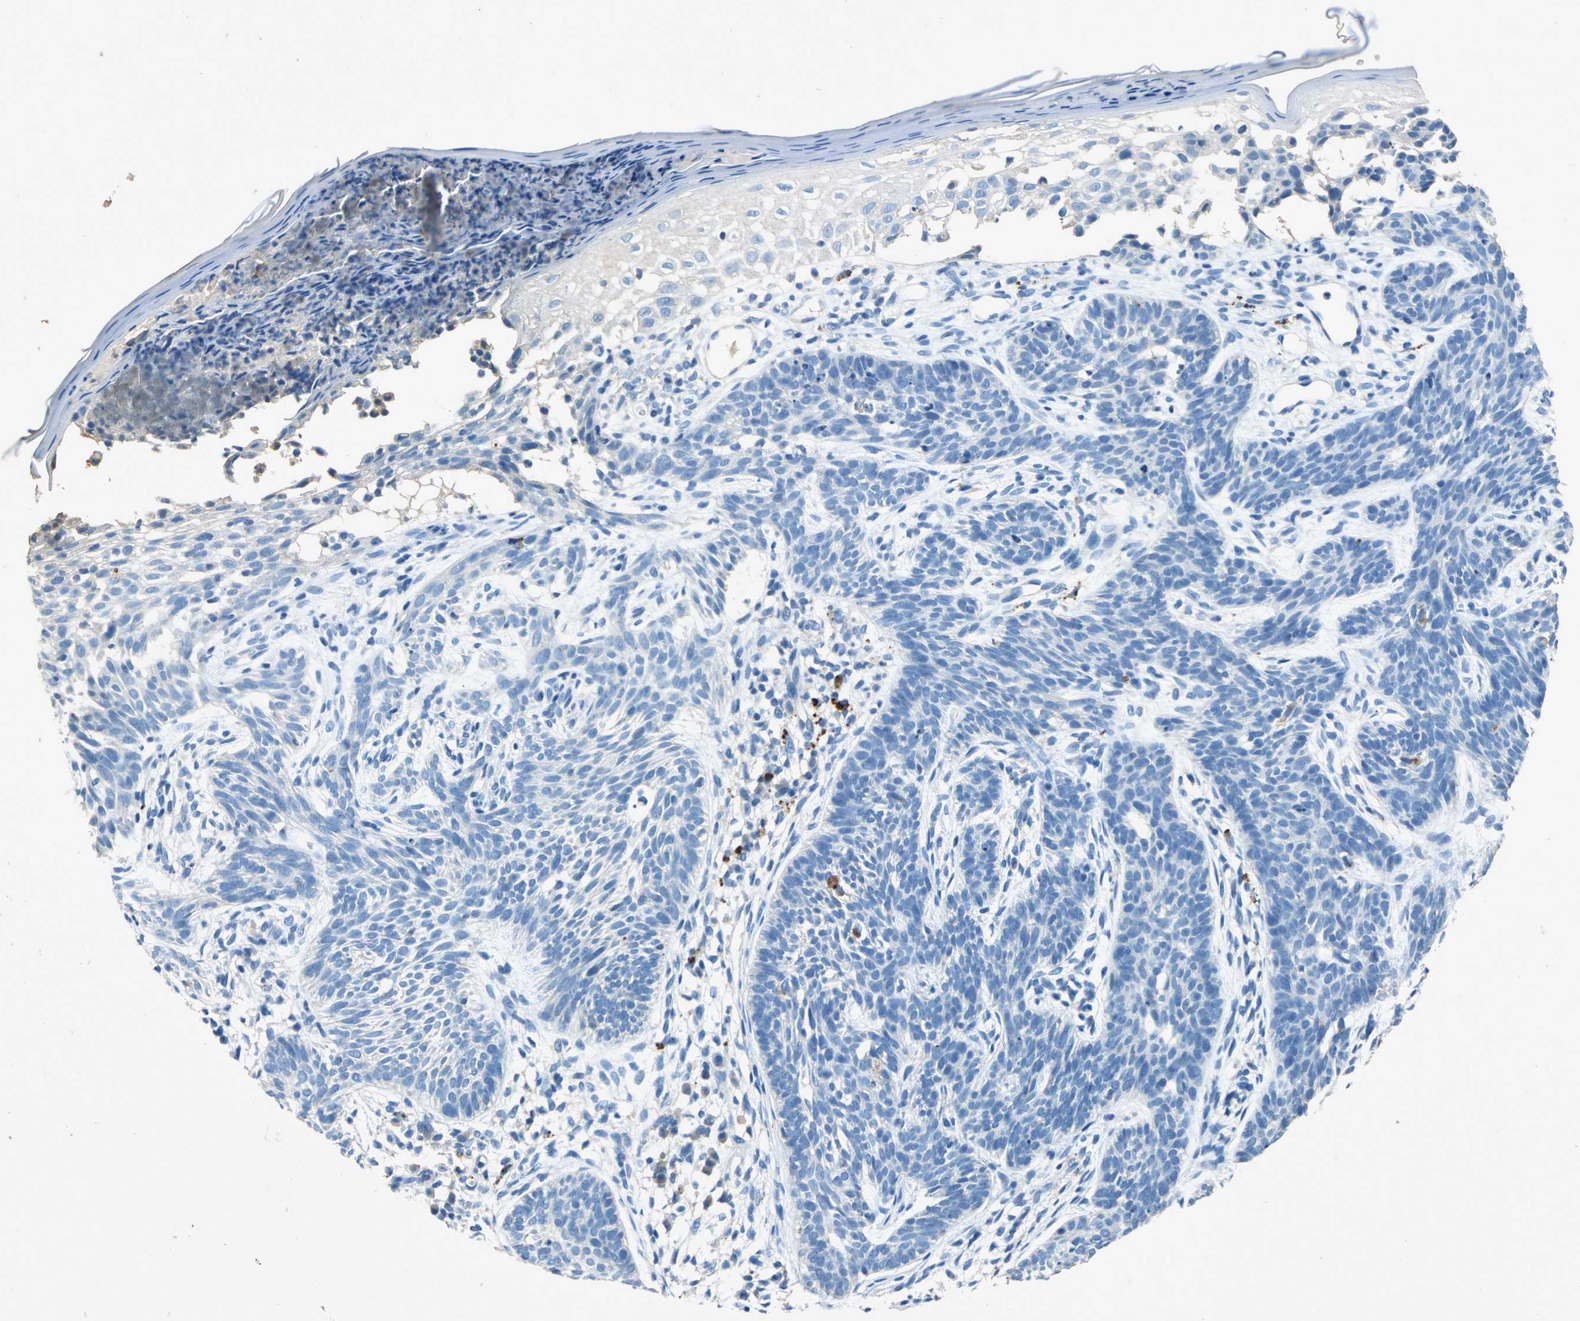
{"staining": {"intensity": "negative", "quantity": "none", "location": "none"}, "tissue": "skin cancer", "cell_type": "Tumor cells", "image_type": "cancer", "snomed": [{"axis": "morphology", "description": "Normal tissue, NOS"}, {"axis": "morphology", "description": "Basal cell carcinoma"}, {"axis": "topography", "description": "Skin"}], "caption": "Human skin cancer (basal cell carcinoma) stained for a protein using immunohistochemistry (IHC) demonstrates no staining in tumor cells.", "gene": "ADAMTS5", "patient": {"sex": "female", "age": 69}}